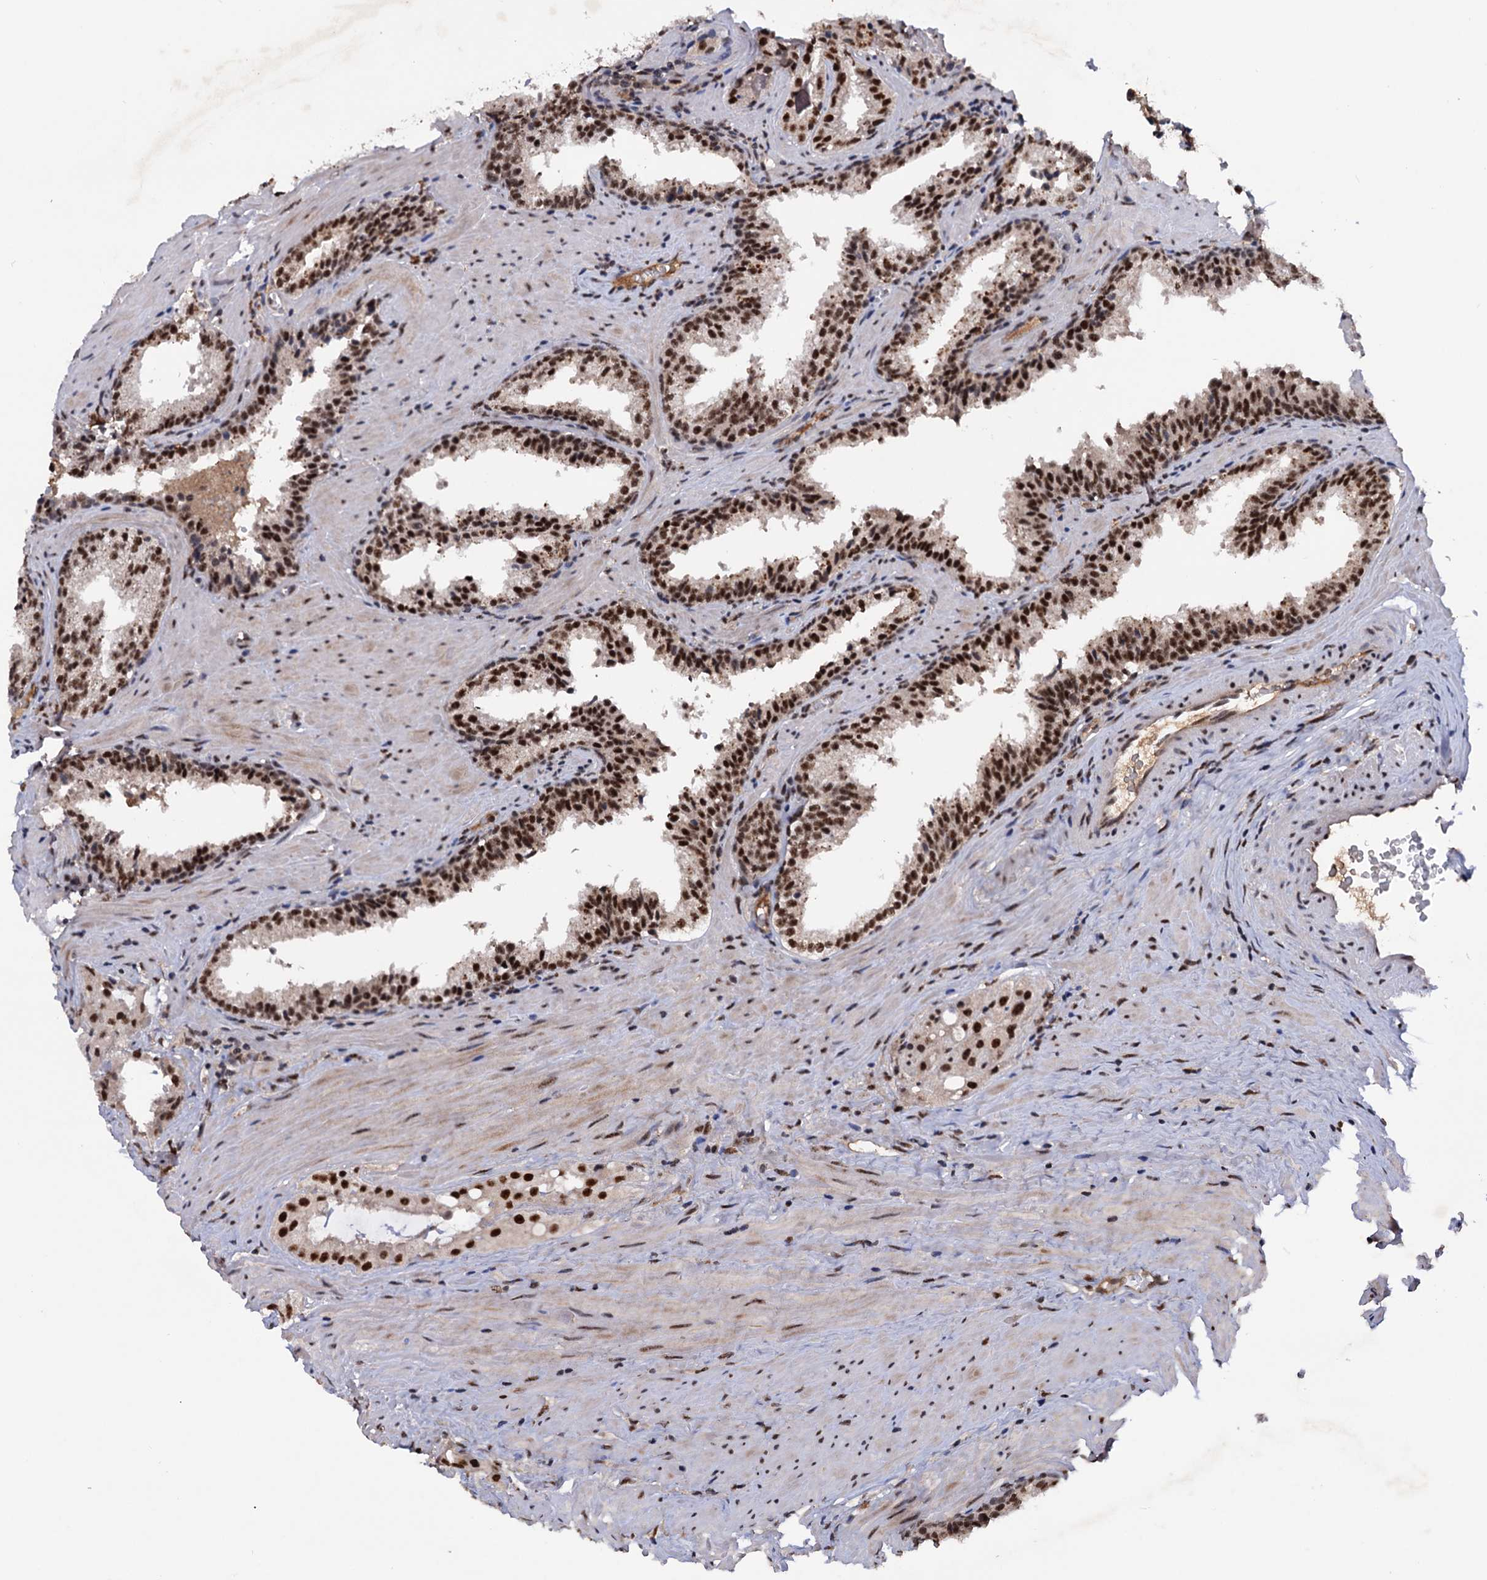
{"staining": {"intensity": "strong", "quantity": ">75%", "location": "nuclear"}, "tissue": "prostate cancer", "cell_type": "Tumor cells", "image_type": "cancer", "snomed": [{"axis": "morphology", "description": "Adenocarcinoma, High grade"}, {"axis": "topography", "description": "Prostate"}], "caption": "Immunohistochemistry (IHC) staining of prostate cancer, which shows high levels of strong nuclear positivity in about >75% of tumor cells indicating strong nuclear protein expression. The staining was performed using DAB (brown) for protein detection and nuclei were counterstained in hematoxylin (blue).", "gene": "TBC1D12", "patient": {"sex": "male", "age": 68}}